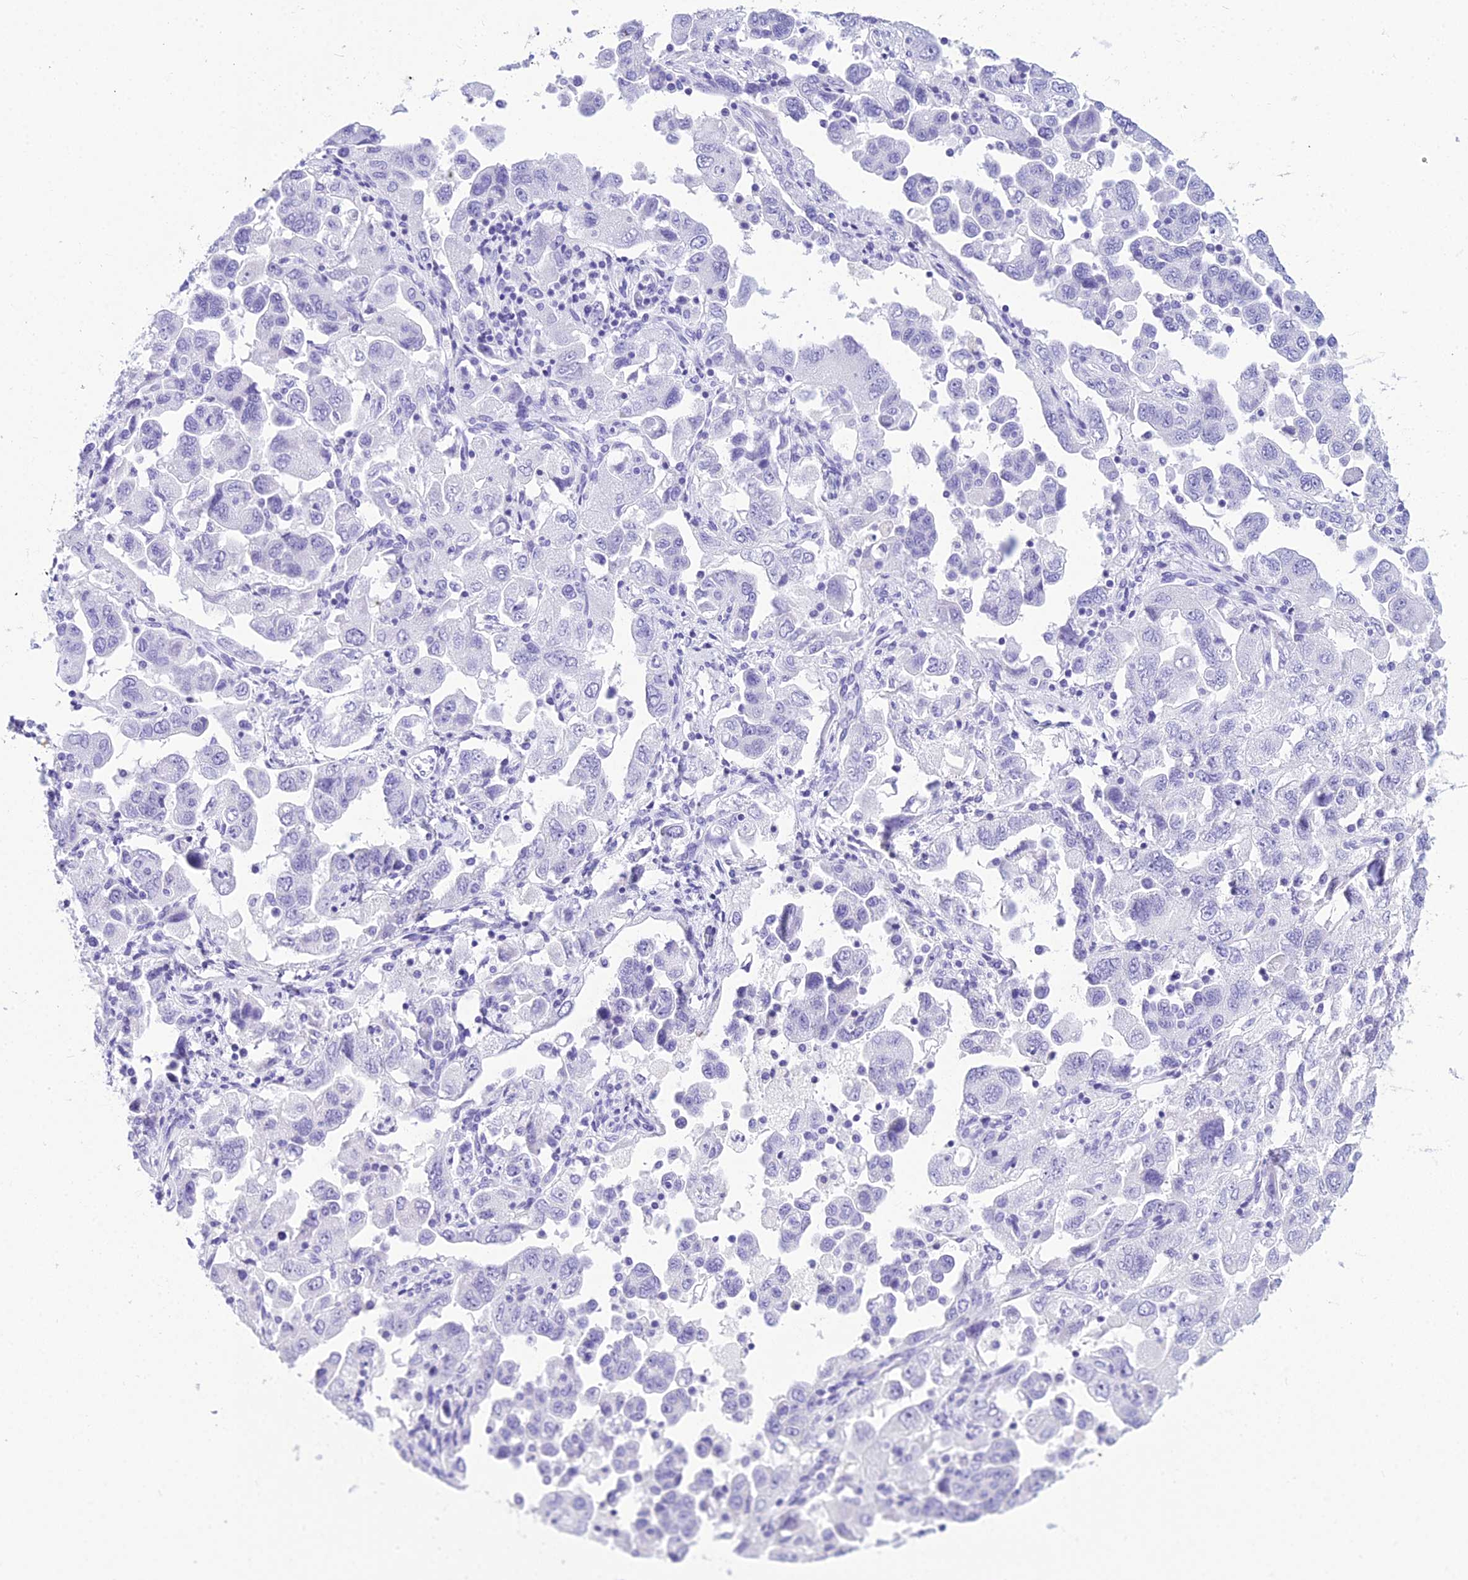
{"staining": {"intensity": "negative", "quantity": "none", "location": "none"}, "tissue": "ovarian cancer", "cell_type": "Tumor cells", "image_type": "cancer", "snomed": [{"axis": "morphology", "description": "Carcinoma, NOS"}, {"axis": "morphology", "description": "Cystadenocarcinoma, serous, NOS"}, {"axis": "topography", "description": "Ovary"}], "caption": "Immunohistochemical staining of ovarian cancer (serous cystadenocarcinoma) reveals no significant expression in tumor cells. (DAB immunohistochemistry (IHC) with hematoxylin counter stain).", "gene": "ZNF442", "patient": {"sex": "female", "age": 69}}